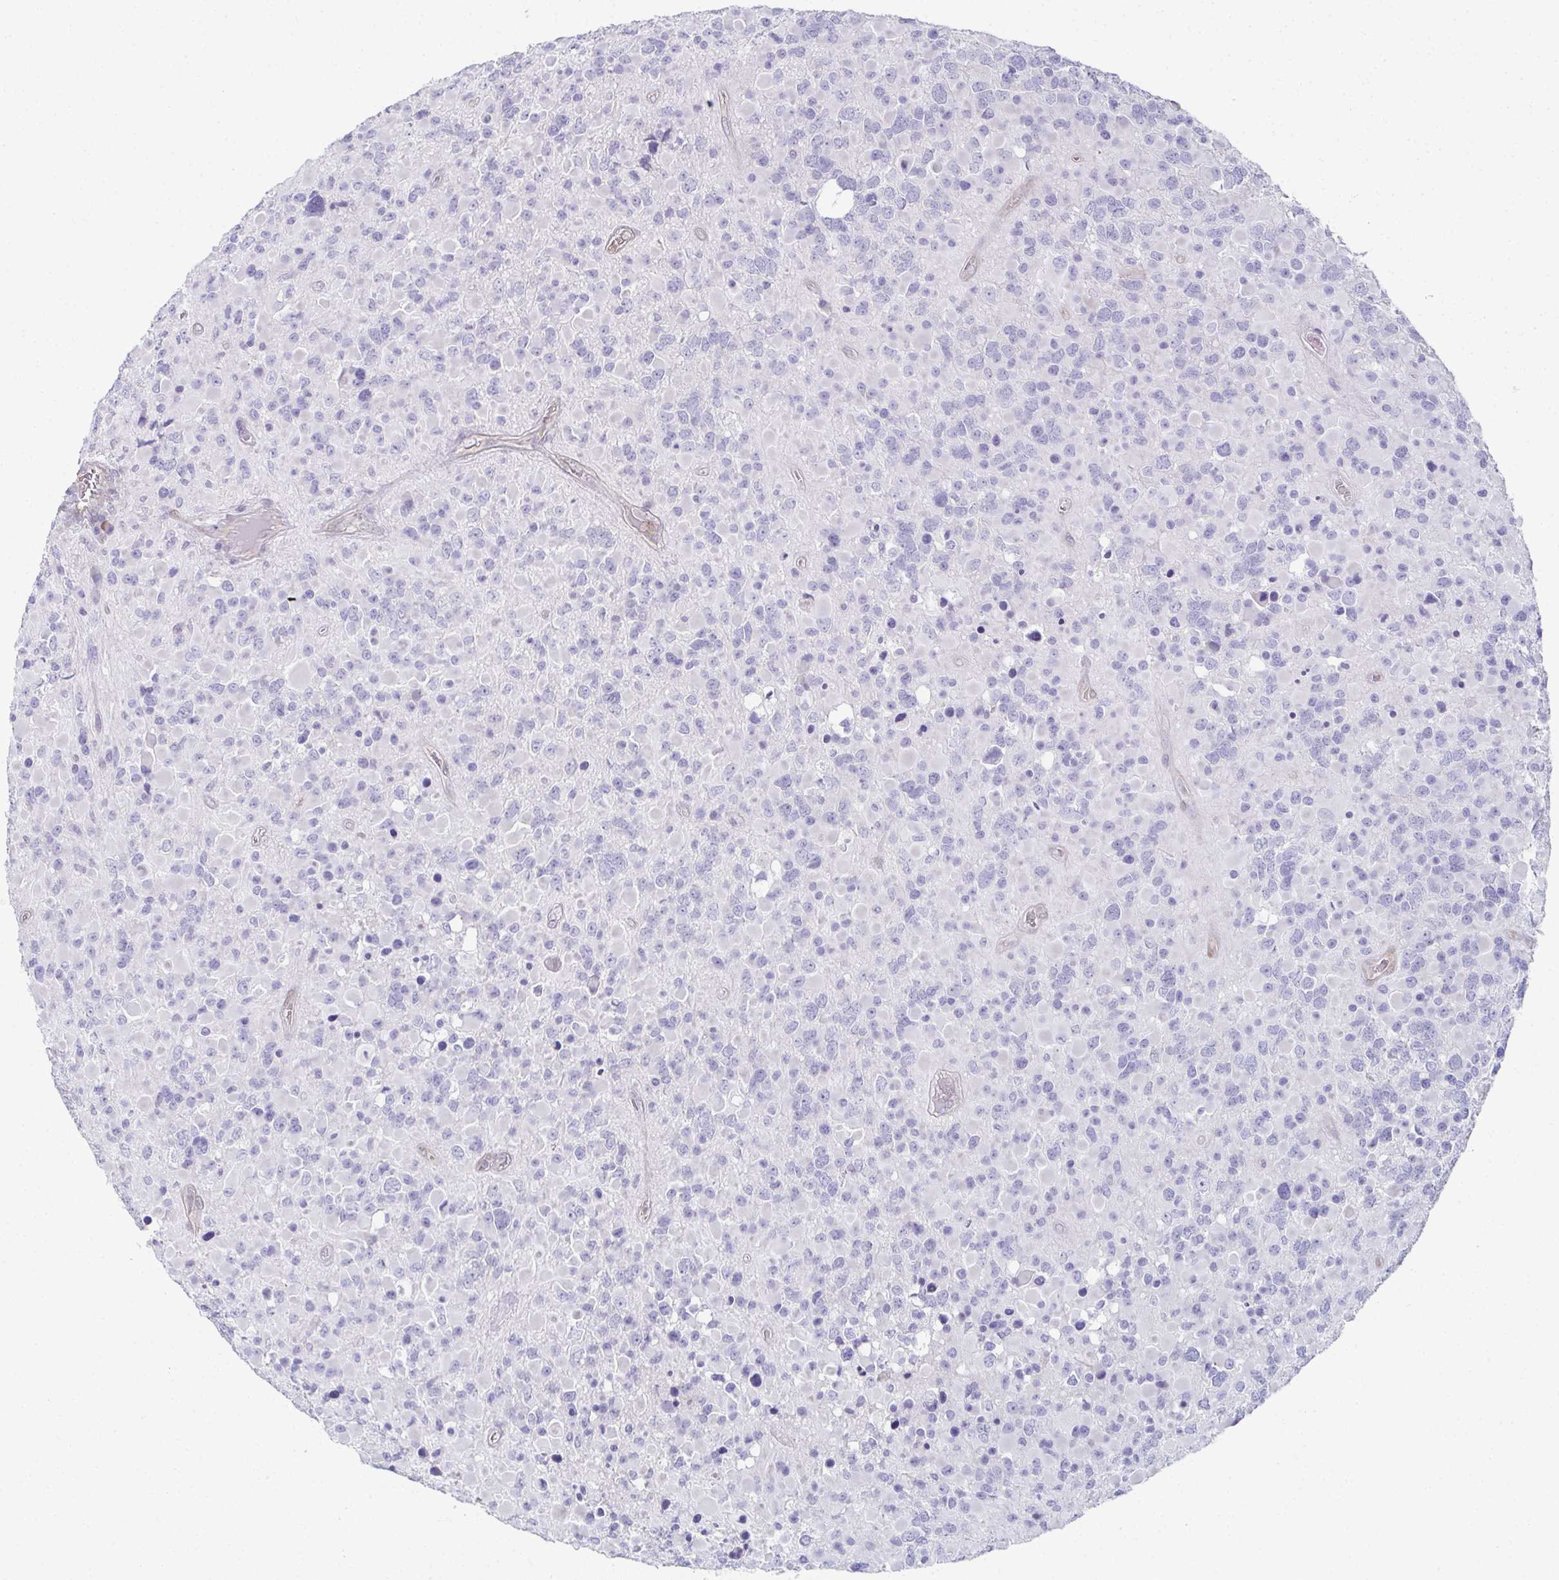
{"staining": {"intensity": "negative", "quantity": "none", "location": "none"}, "tissue": "glioma", "cell_type": "Tumor cells", "image_type": "cancer", "snomed": [{"axis": "morphology", "description": "Glioma, malignant, High grade"}, {"axis": "topography", "description": "Brain"}], "caption": "Human glioma stained for a protein using IHC exhibits no positivity in tumor cells.", "gene": "RBP1", "patient": {"sex": "female", "age": 40}}